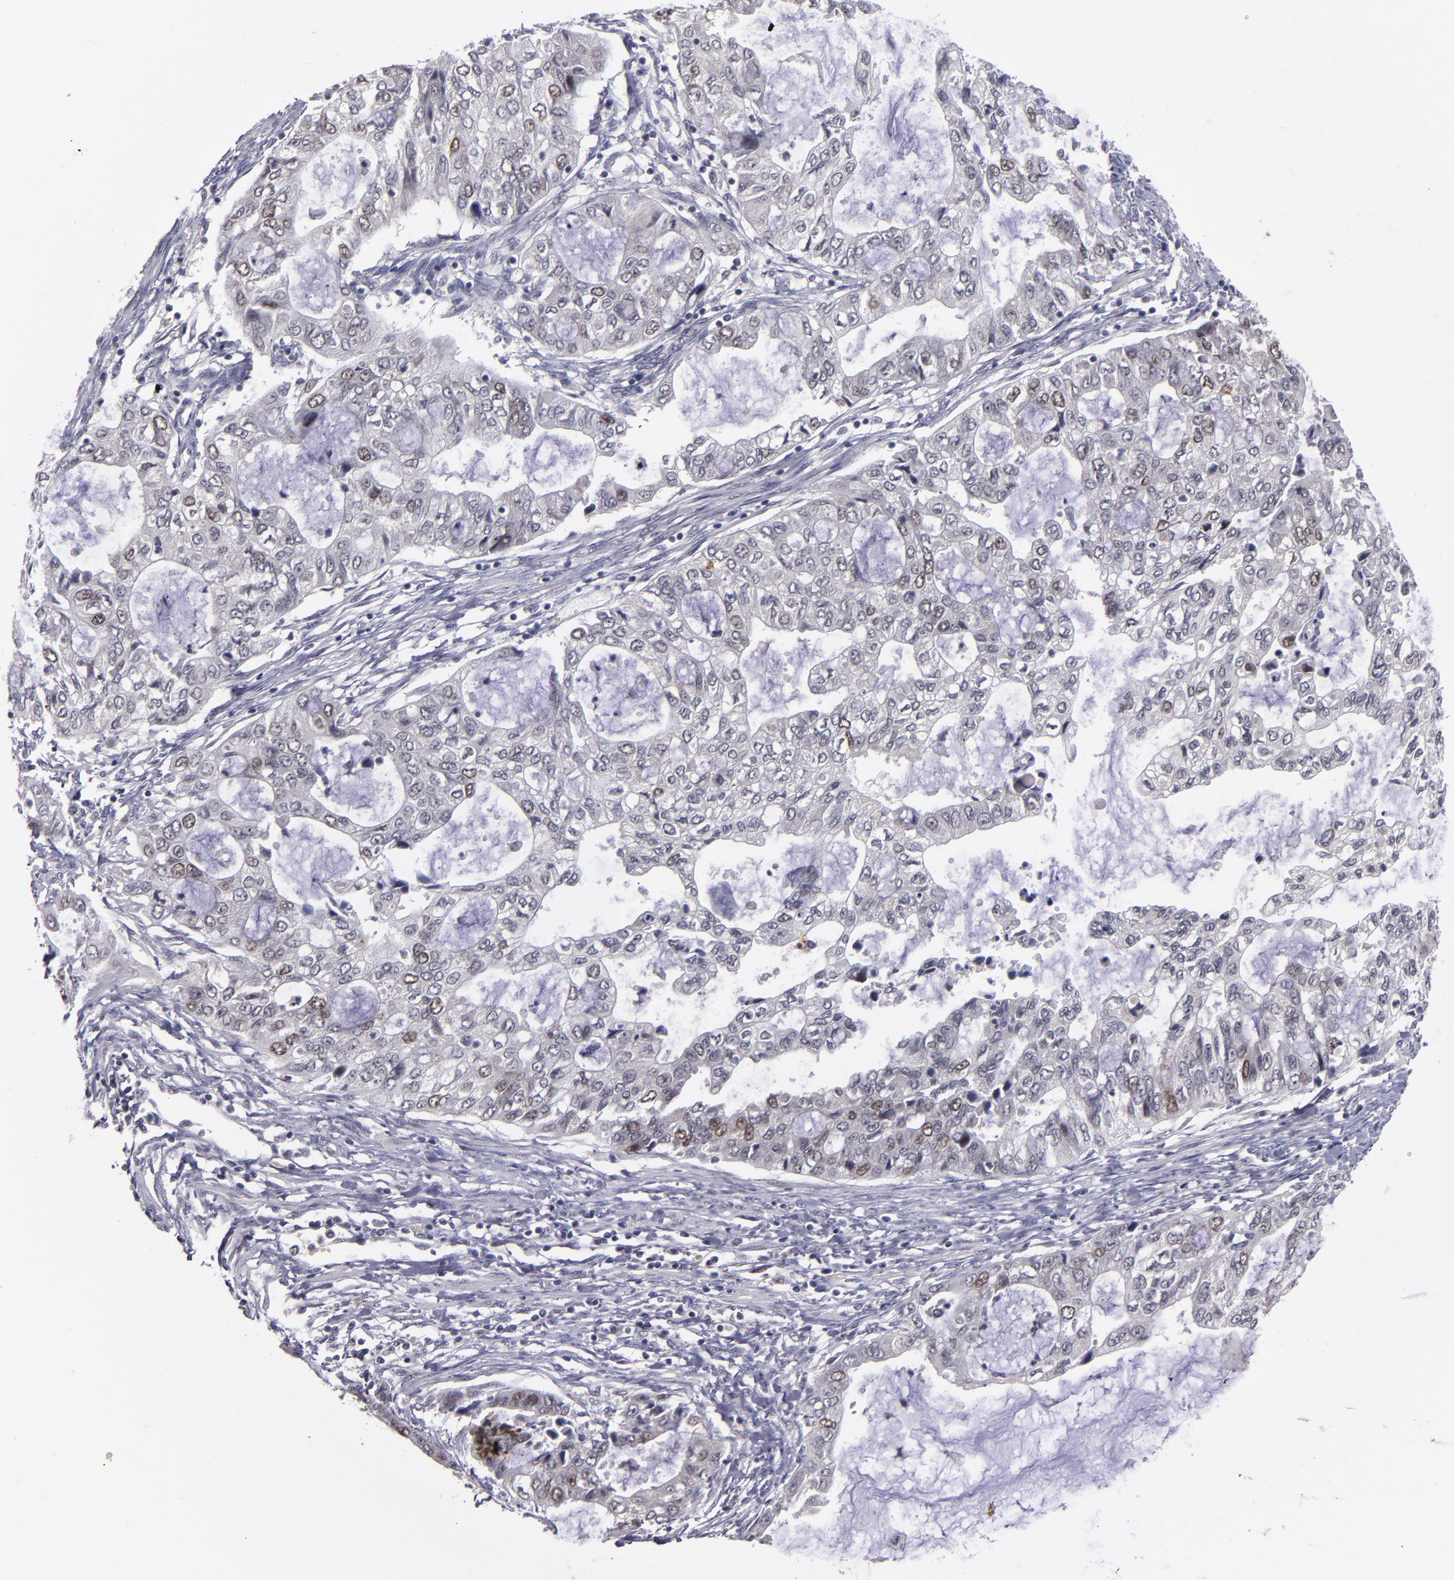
{"staining": {"intensity": "weak", "quantity": "<25%", "location": "nuclear"}, "tissue": "stomach cancer", "cell_type": "Tumor cells", "image_type": "cancer", "snomed": [{"axis": "morphology", "description": "Adenocarcinoma, NOS"}, {"axis": "topography", "description": "Stomach, upper"}], "caption": "Protein analysis of stomach adenocarcinoma exhibits no significant staining in tumor cells.", "gene": "CDC7", "patient": {"sex": "female", "age": 52}}